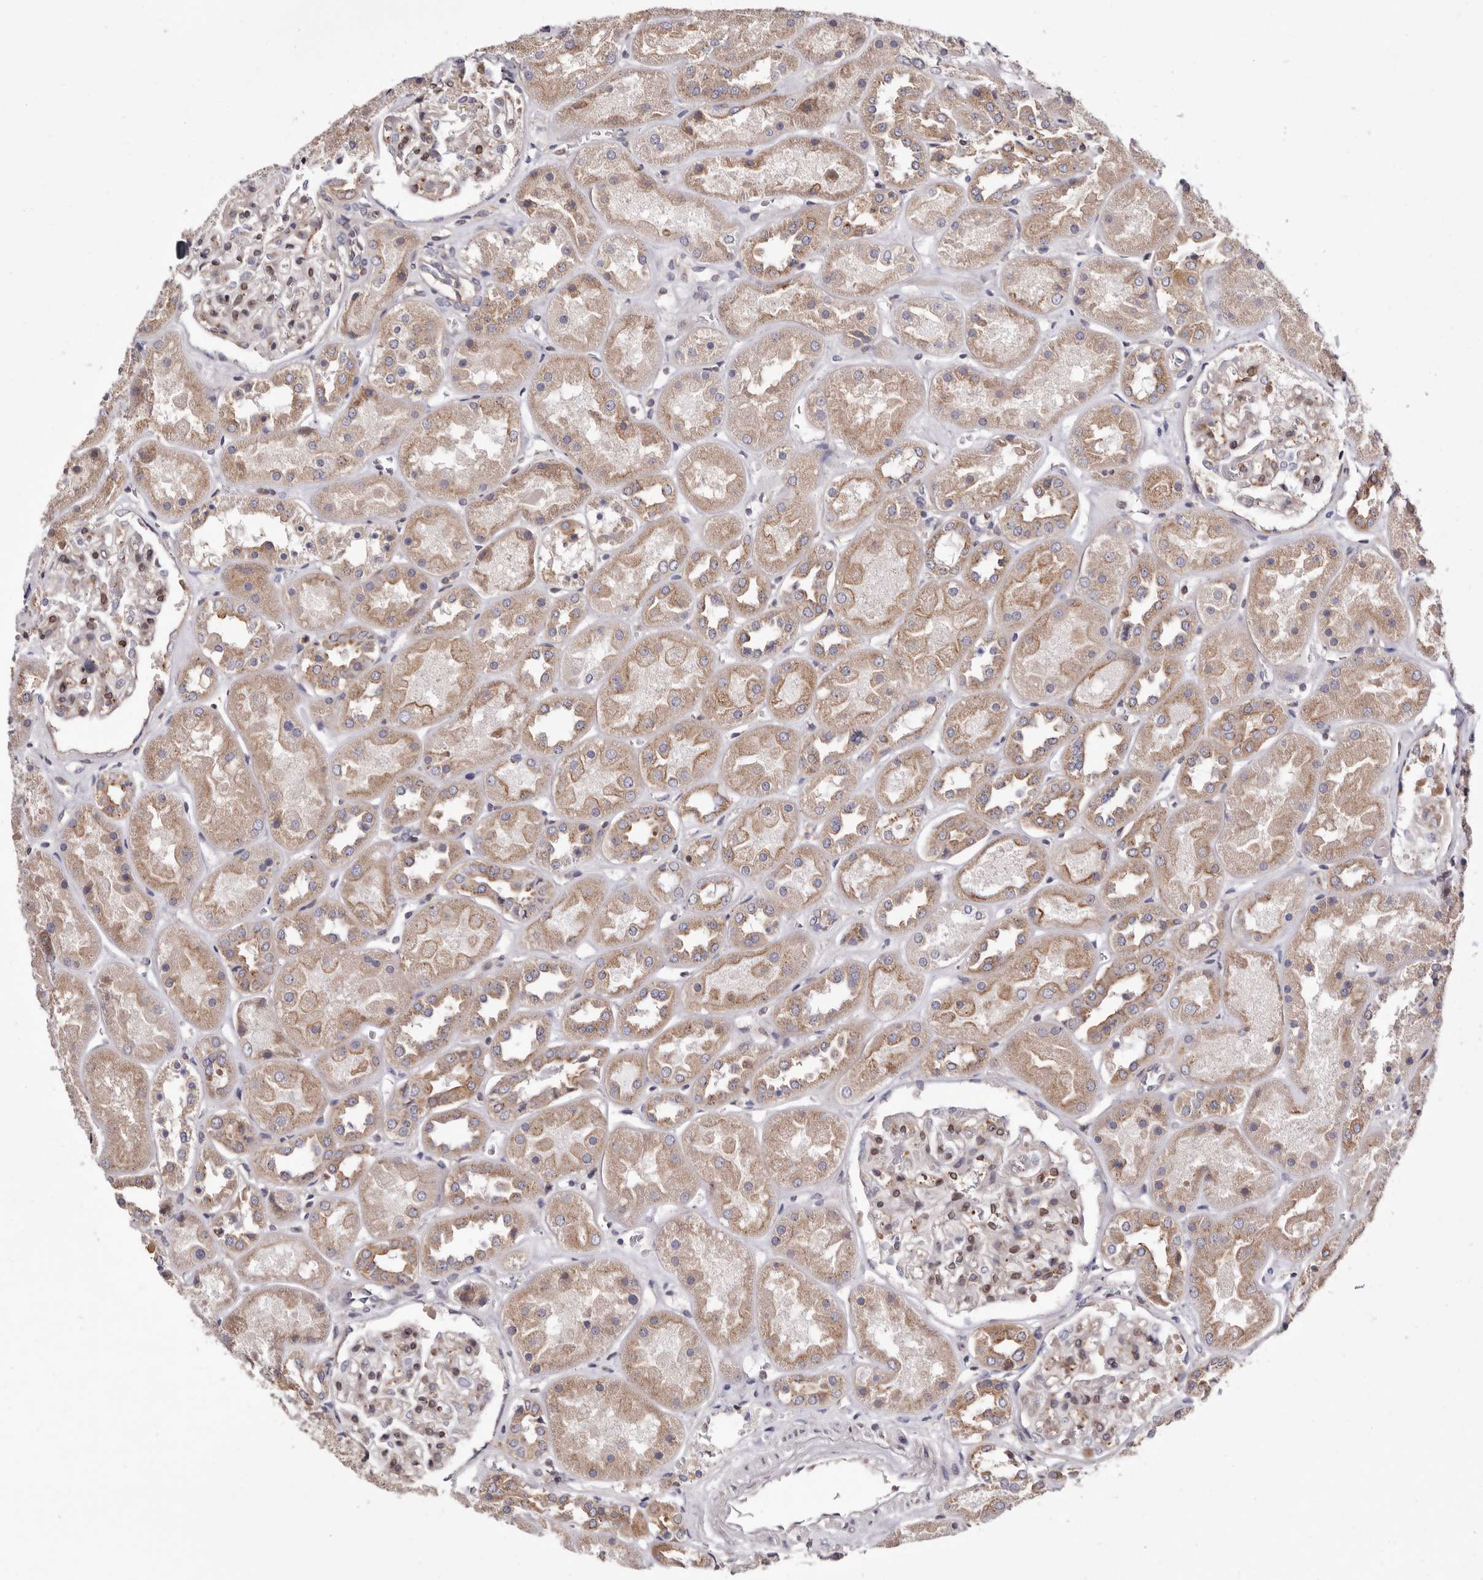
{"staining": {"intensity": "weak", "quantity": "25%-75%", "location": "cytoplasmic/membranous"}, "tissue": "kidney", "cell_type": "Cells in glomeruli", "image_type": "normal", "snomed": [{"axis": "morphology", "description": "Normal tissue, NOS"}, {"axis": "topography", "description": "Kidney"}], "caption": "Benign kidney shows weak cytoplasmic/membranous positivity in about 25%-75% of cells in glomeruli, visualized by immunohistochemistry. Nuclei are stained in blue.", "gene": "COQ8B", "patient": {"sex": "male", "age": 70}}